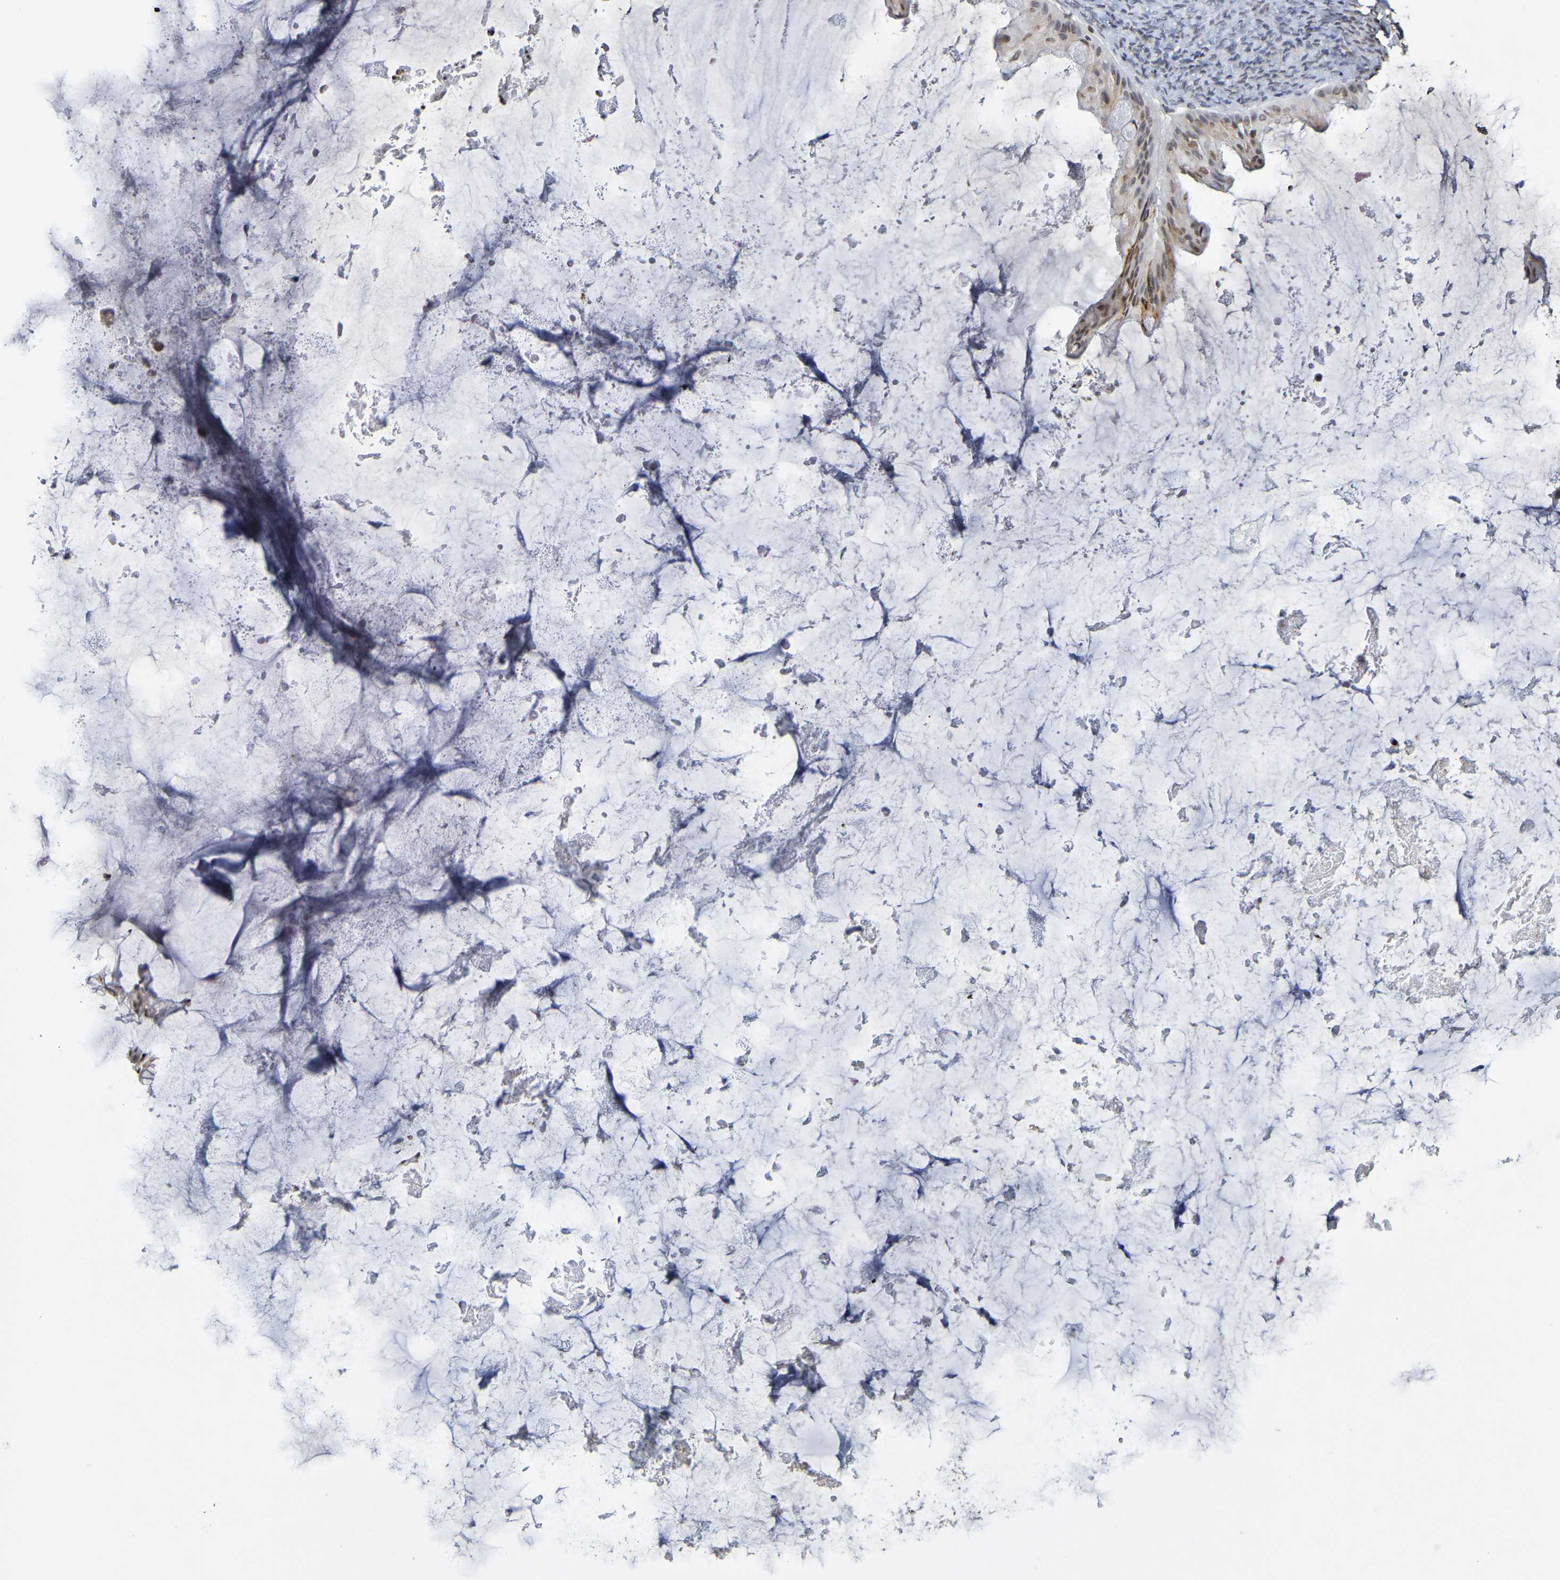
{"staining": {"intensity": "moderate", "quantity": "25%-75%", "location": "cytoplasmic/membranous,nuclear"}, "tissue": "ovarian cancer", "cell_type": "Tumor cells", "image_type": "cancer", "snomed": [{"axis": "morphology", "description": "Cystadenocarcinoma, mucinous, NOS"}, {"axis": "topography", "description": "Ovary"}], "caption": "Protein expression analysis of human ovarian mucinous cystadenocarcinoma reveals moderate cytoplasmic/membranous and nuclear positivity in about 25%-75% of tumor cells. The protein of interest is stained brown, and the nuclei are stained in blue (DAB IHC with brightfield microscopy, high magnification).", "gene": "ATF4", "patient": {"sex": "female", "age": 61}}